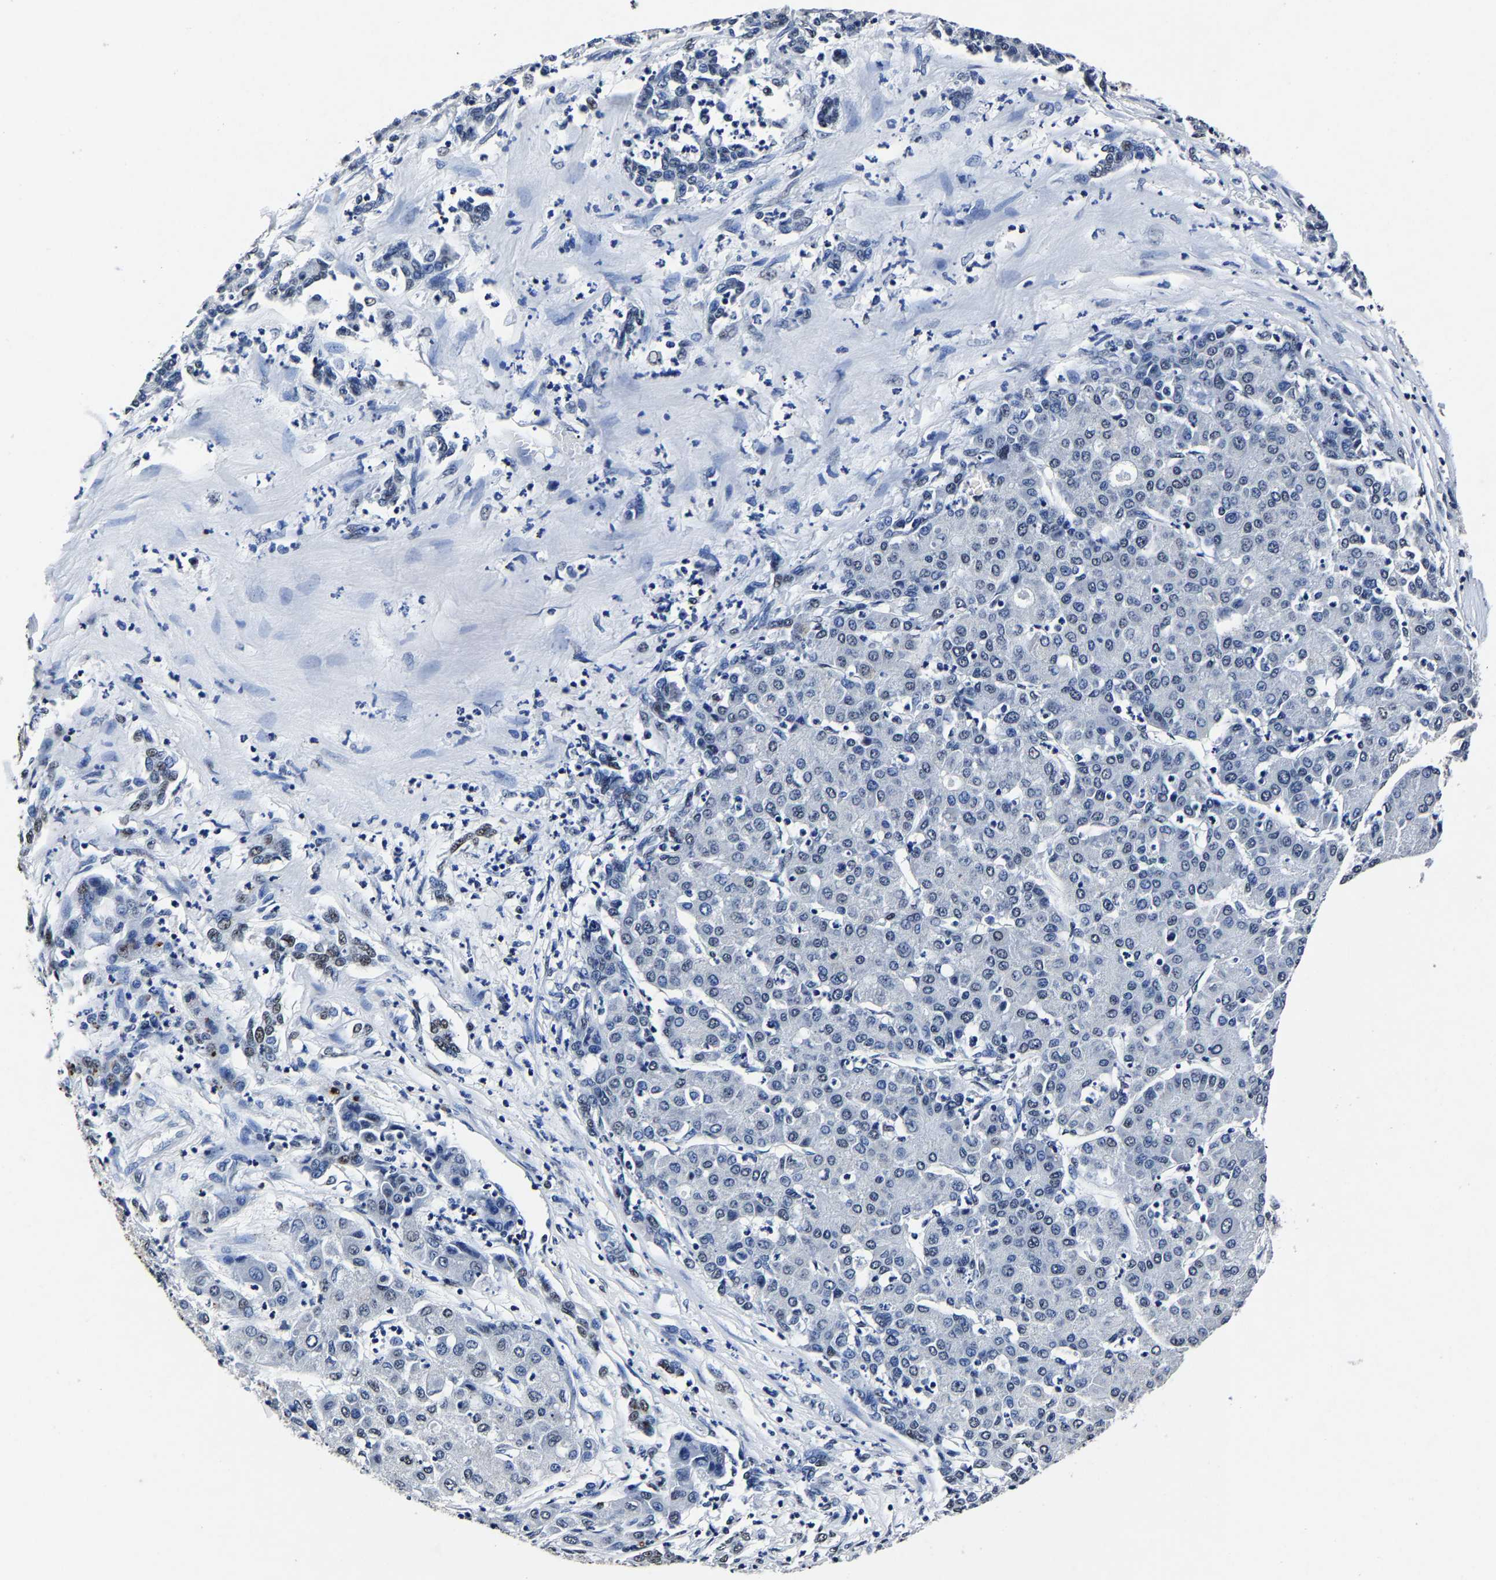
{"staining": {"intensity": "negative", "quantity": "none", "location": "none"}, "tissue": "liver cancer", "cell_type": "Tumor cells", "image_type": "cancer", "snomed": [{"axis": "morphology", "description": "Carcinoma, Hepatocellular, NOS"}, {"axis": "topography", "description": "Liver"}], "caption": "The histopathology image reveals no staining of tumor cells in liver hepatocellular carcinoma.", "gene": "RBM45", "patient": {"sex": "male", "age": 65}}